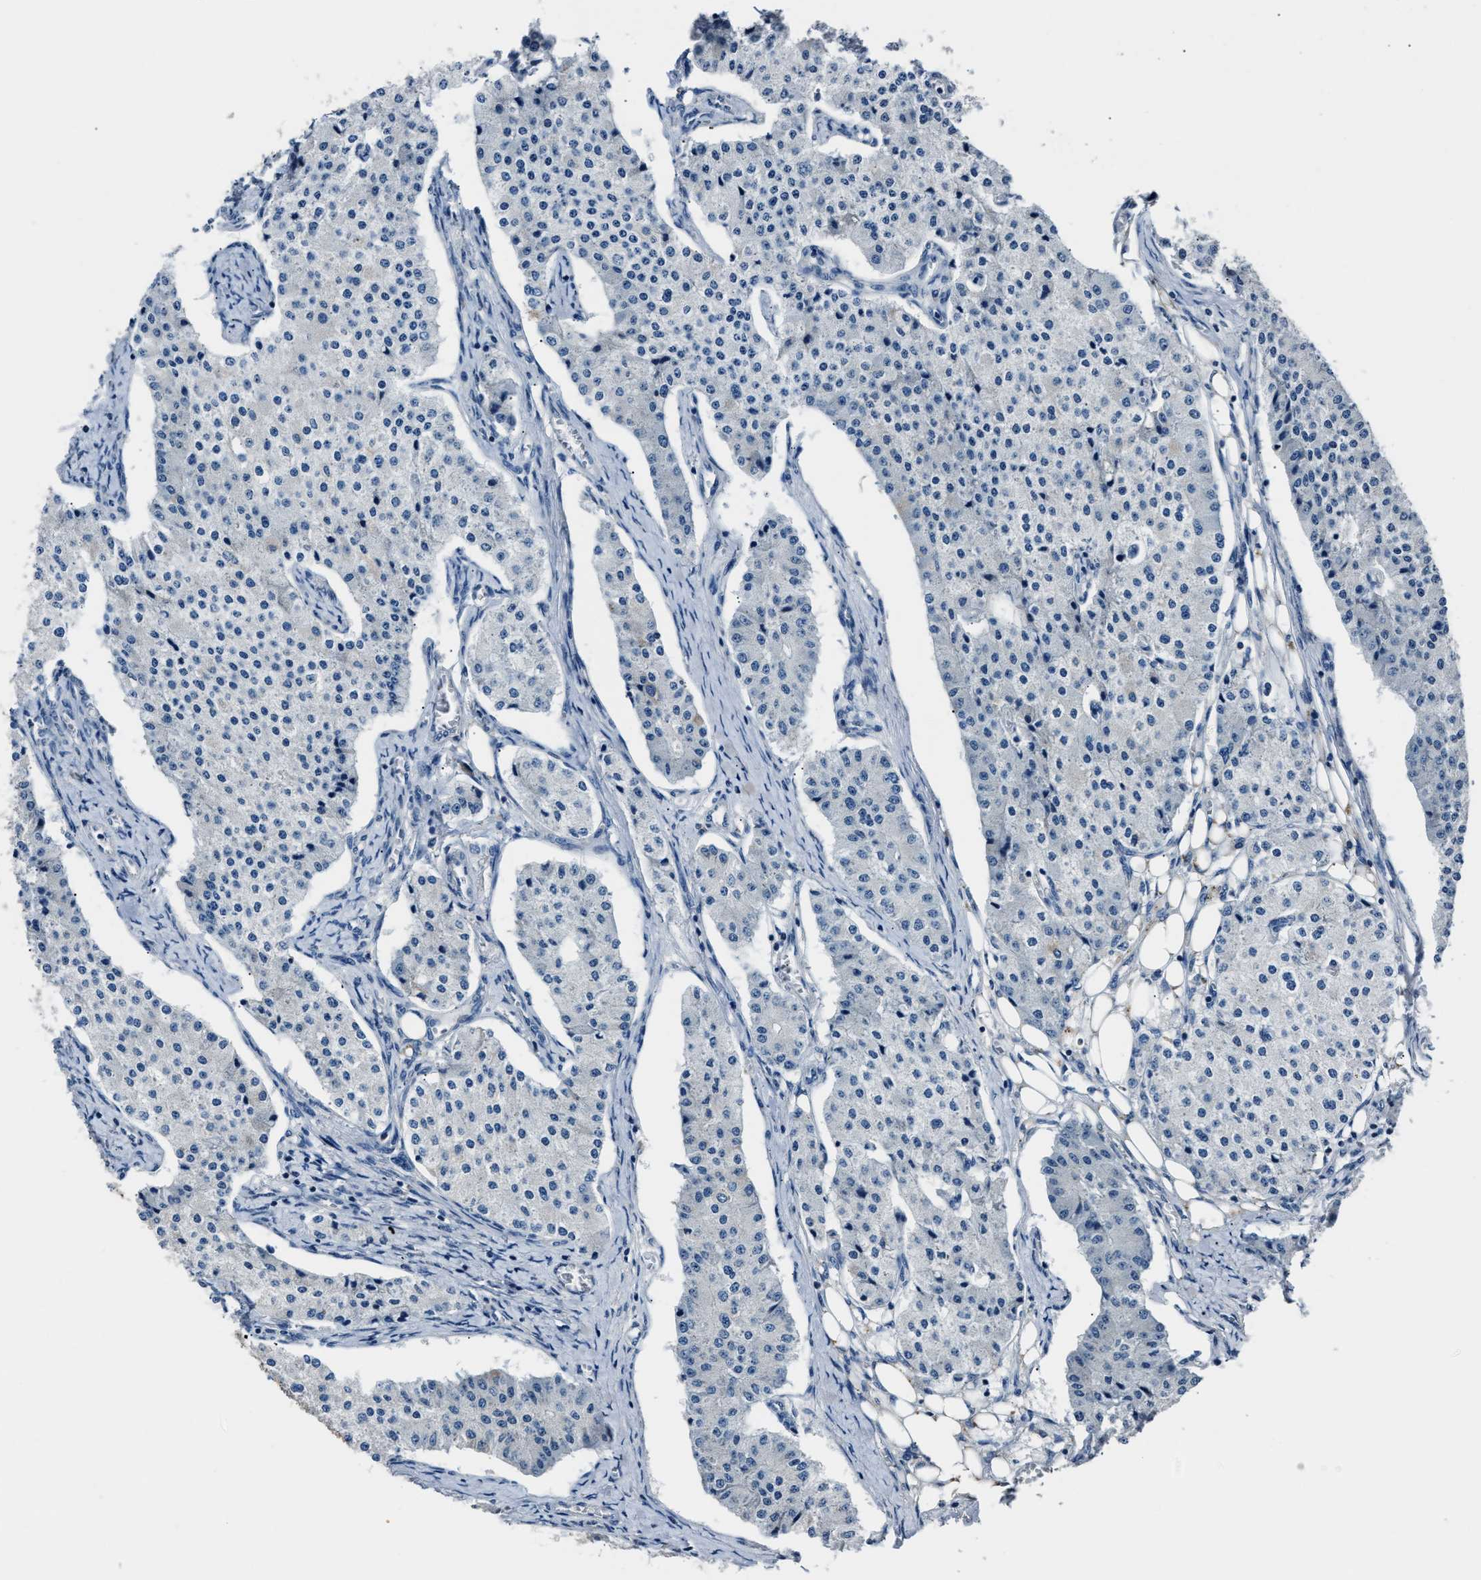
{"staining": {"intensity": "negative", "quantity": "none", "location": "none"}, "tissue": "carcinoid", "cell_type": "Tumor cells", "image_type": "cancer", "snomed": [{"axis": "morphology", "description": "Carcinoid, malignant, NOS"}, {"axis": "topography", "description": "Colon"}], "caption": "The image shows no significant positivity in tumor cells of carcinoid.", "gene": "DNAJC24", "patient": {"sex": "female", "age": 52}}